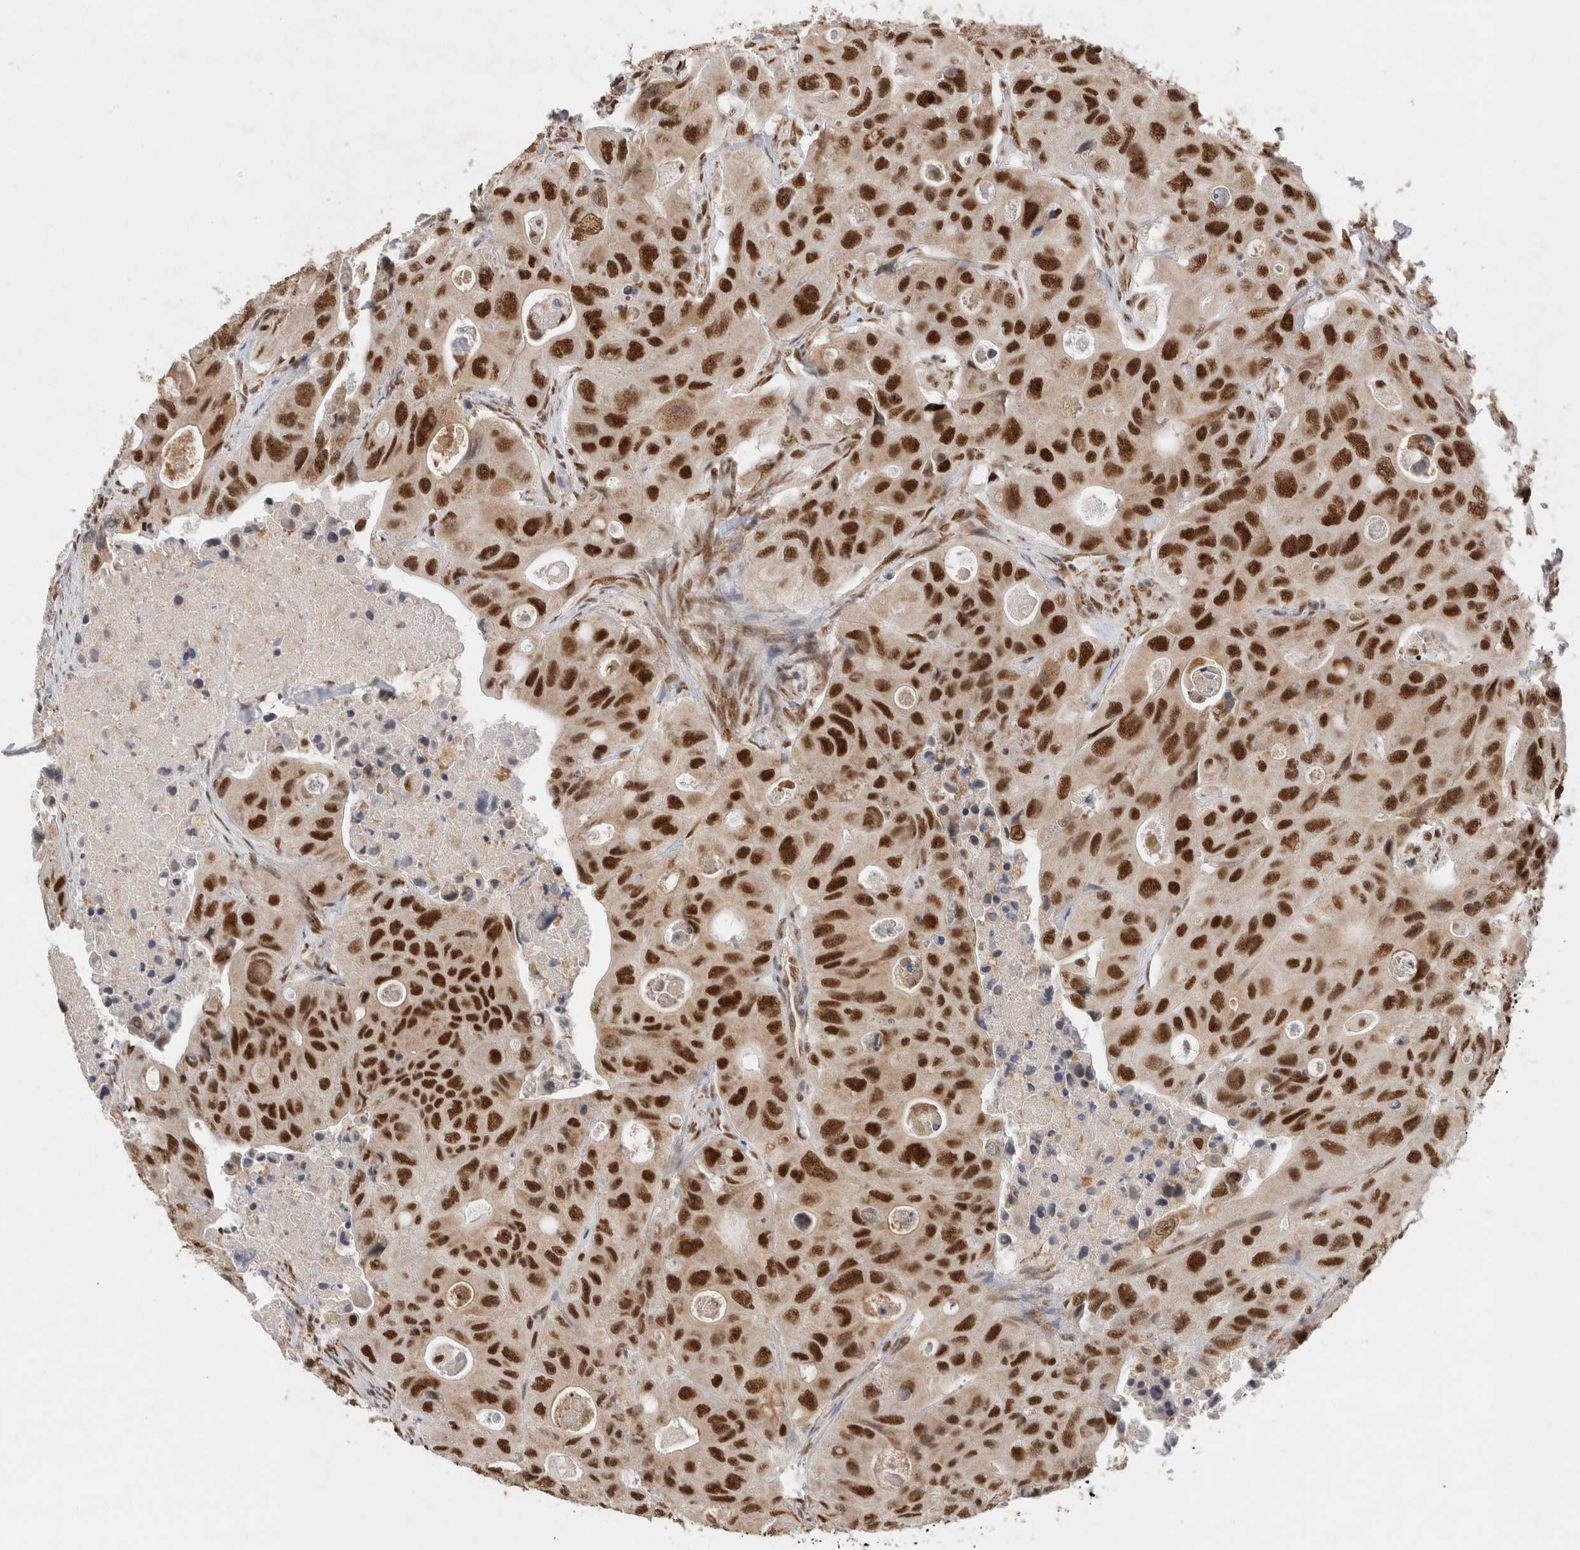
{"staining": {"intensity": "strong", "quantity": ">75%", "location": "nuclear"}, "tissue": "colorectal cancer", "cell_type": "Tumor cells", "image_type": "cancer", "snomed": [{"axis": "morphology", "description": "Adenocarcinoma, NOS"}, {"axis": "topography", "description": "Colon"}], "caption": "Tumor cells reveal high levels of strong nuclear staining in approximately >75% of cells in adenocarcinoma (colorectal). (brown staining indicates protein expression, while blue staining denotes nuclei).", "gene": "DDX42", "patient": {"sex": "female", "age": 46}}